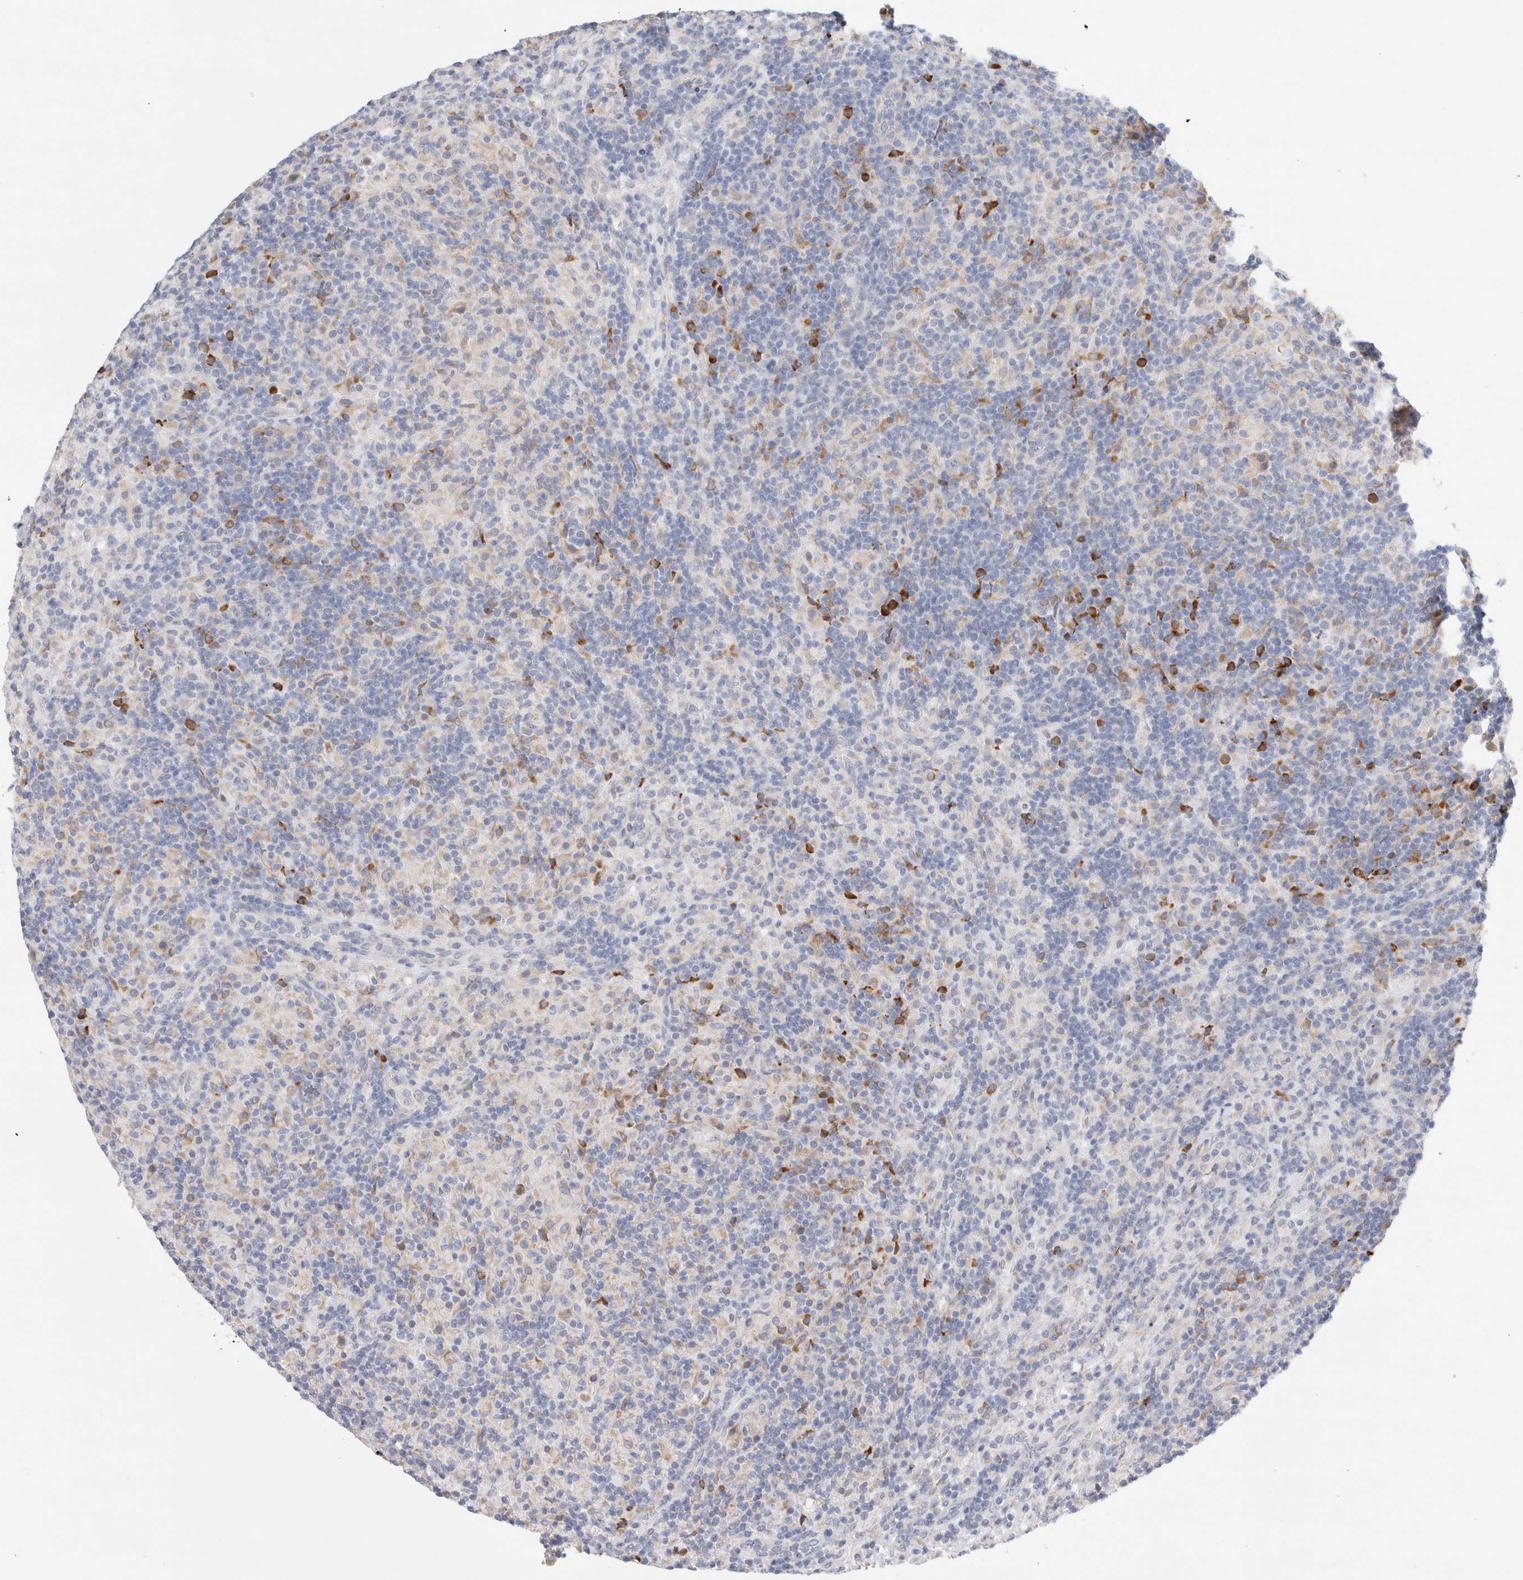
{"staining": {"intensity": "negative", "quantity": "none", "location": "none"}, "tissue": "lymphoma", "cell_type": "Tumor cells", "image_type": "cancer", "snomed": [{"axis": "morphology", "description": "Hodgkin's disease, NOS"}, {"axis": "topography", "description": "Lymph node"}], "caption": "Immunohistochemical staining of human lymphoma shows no significant staining in tumor cells. (DAB immunohistochemistry, high magnification).", "gene": "CSK", "patient": {"sex": "male", "age": 70}}